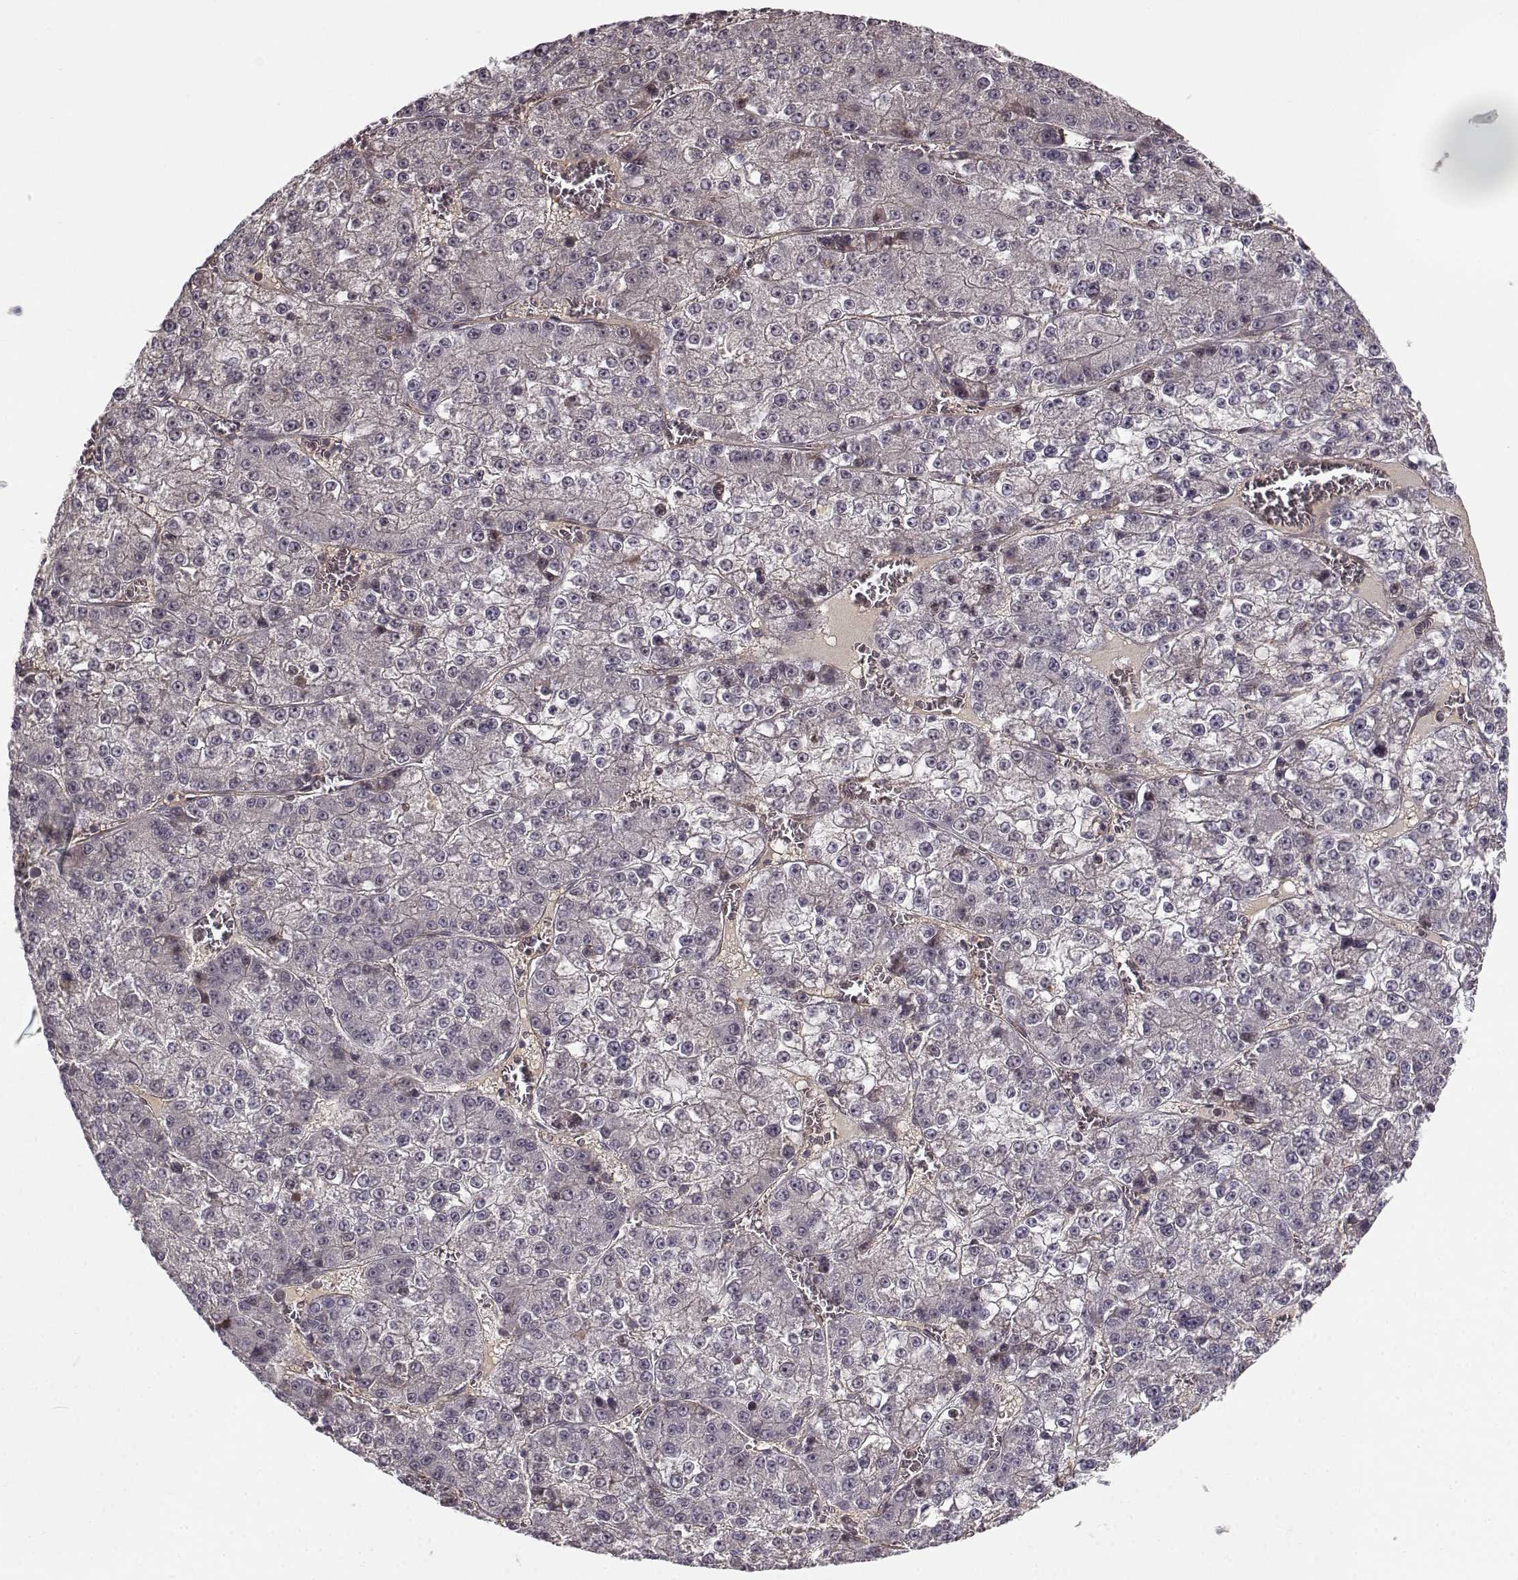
{"staining": {"intensity": "negative", "quantity": "none", "location": "none"}, "tissue": "liver cancer", "cell_type": "Tumor cells", "image_type": "cancer", "snomed": [{"axis": "morphology", "description": "Carcinoma, Hepatocellular, NOS"}, {"axis": "topography", "description": "Liver"}], "caption": "This image is of hepatocellular carcinoma (liver) stained with IHC to label a protein in brown with the nuclei are counter-stained blue. There is no staining in tumor cells.", "gene": "RGS9BP", "patient": {"sex": "female", "age": 73}}